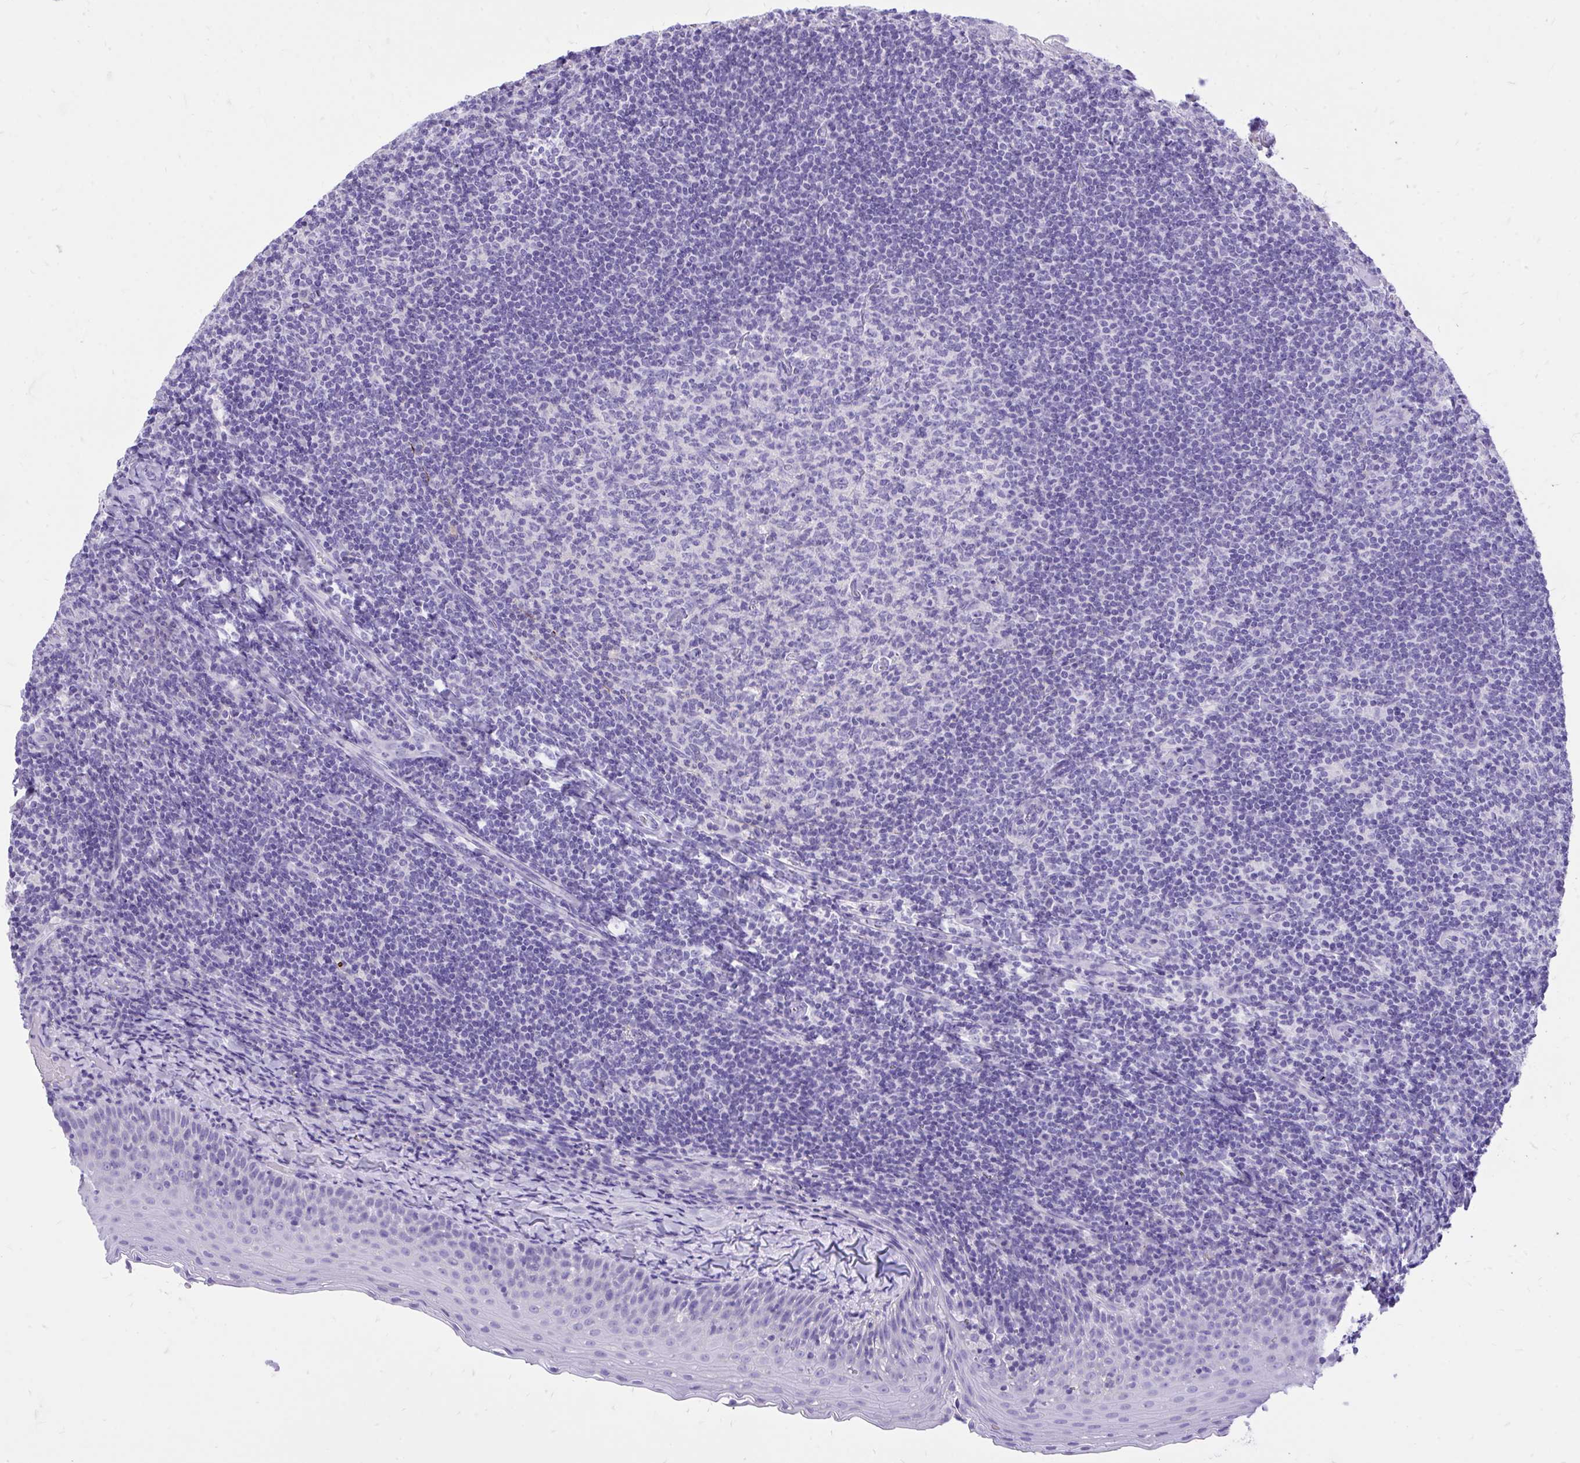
{"staining": {"intensity": "negative", "quantity": "none", "location": "none"}, "tissue": "tonsil", "cell_type": "Germinal center cells", "image_type": "normal", "snomed": [{"axis": "morphology", "description": "Normal tissue, NOS"}, {"axis": "topography", "description": "Tonsil"}], "caption": "DAB immunohistochemical staining of unremarkable human tonsil exhibits no significant expression in germinal center cells. (Immunohistochemistry, brightfield microscopy, high magnification).", "gene": "MON1A", "patient": {"sex": "female", "age": 10}}